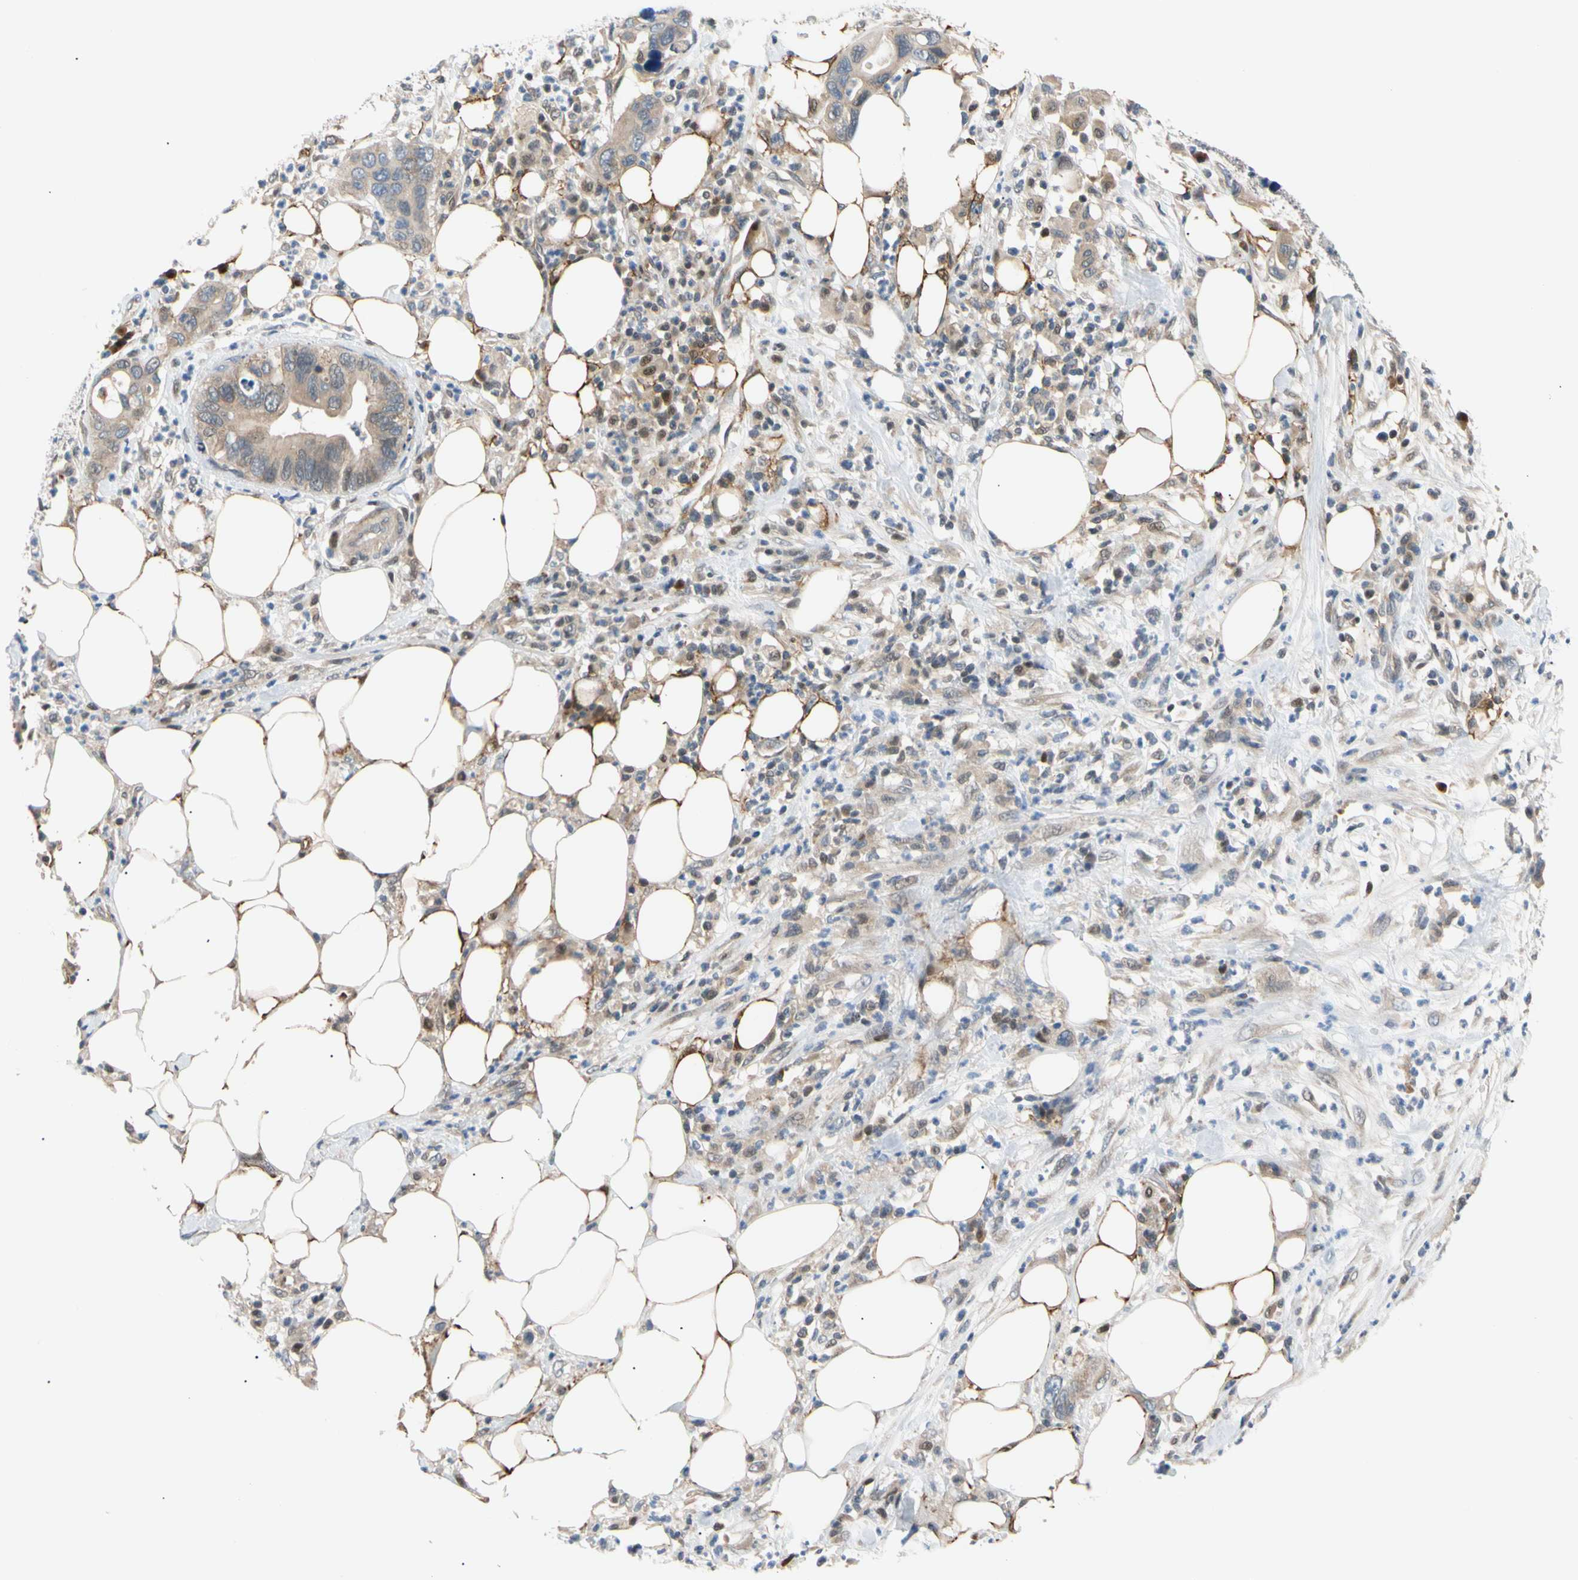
{"staining": {"intensity": "weak", "quantity": "25%-75%", "location": "cytoplasmic/membranous"}, "tissue": "pancreatic cancer", "cell_type": "Tumor cells", "image_type": "cancer", "snomed": [{"axis": "morphology", "description": "Adenocarcinoma, NOS"}, {"axis": "topography", "description": "Pancreas"}], "caption": "Pancreatic cancer tissue reveals weak cytoplasmic/membranous positivity in approximately 25%-75% of tumor cells", "gene": "SEC23B", "patient": {"sex": "female", "age": 71}}